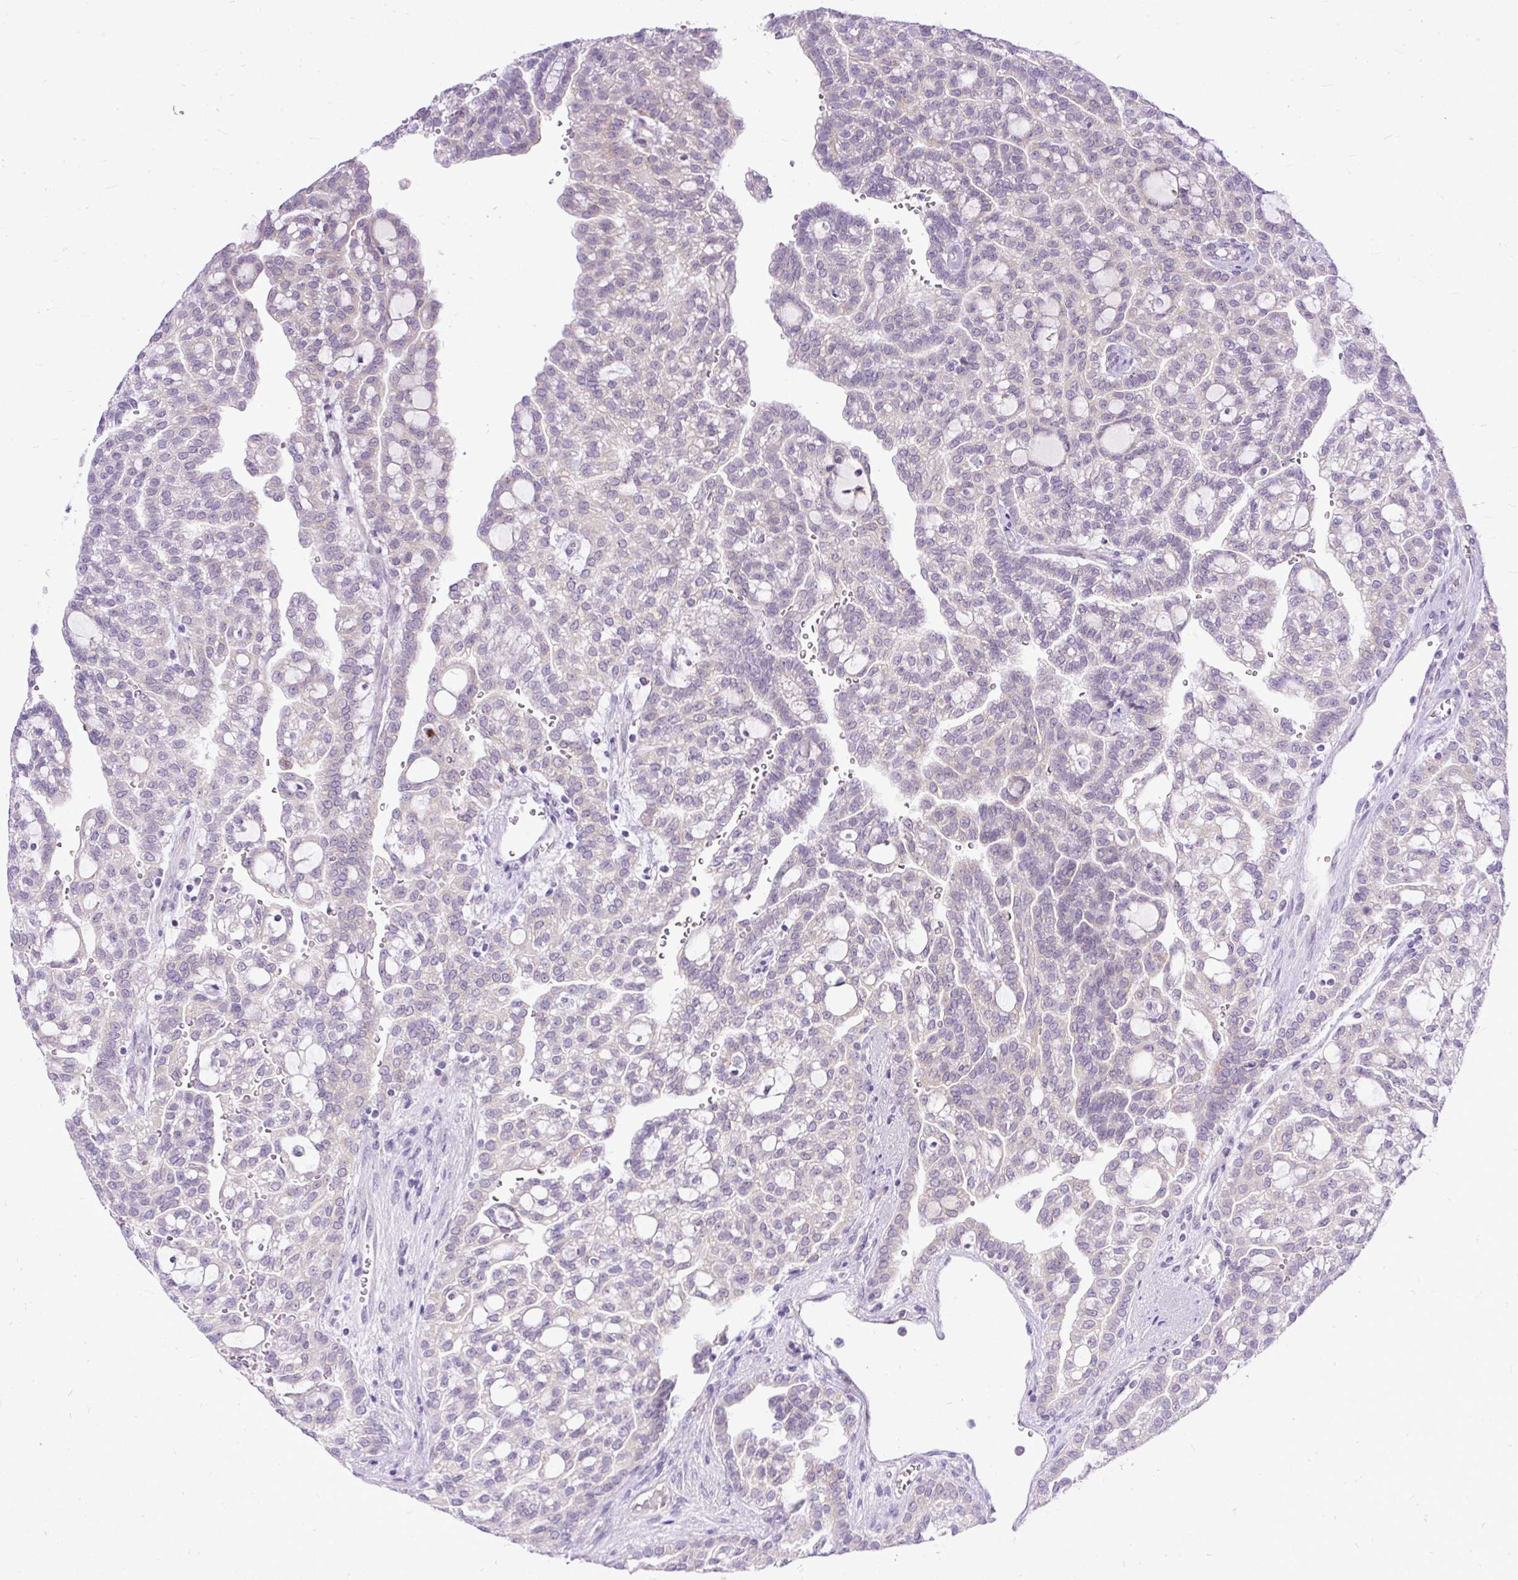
{"staining": {"intensity": "negative", "quantity": "none", "location": "none"}, "tissue": "renal cancer", "cell_type": "Tumor cells", "image_type": "cancer", "snomed": [{"axis": "morphology", "description": "Adenocarcinoma, NOS"}, {"axis": "topography", "description": "Kidney"}], "caption": "Tumor cells are negative for brown protein staining in renal cancer (adenocarcinoma).", "gene": "AMFR", "patient": {"sex": "male", "age": 63}}